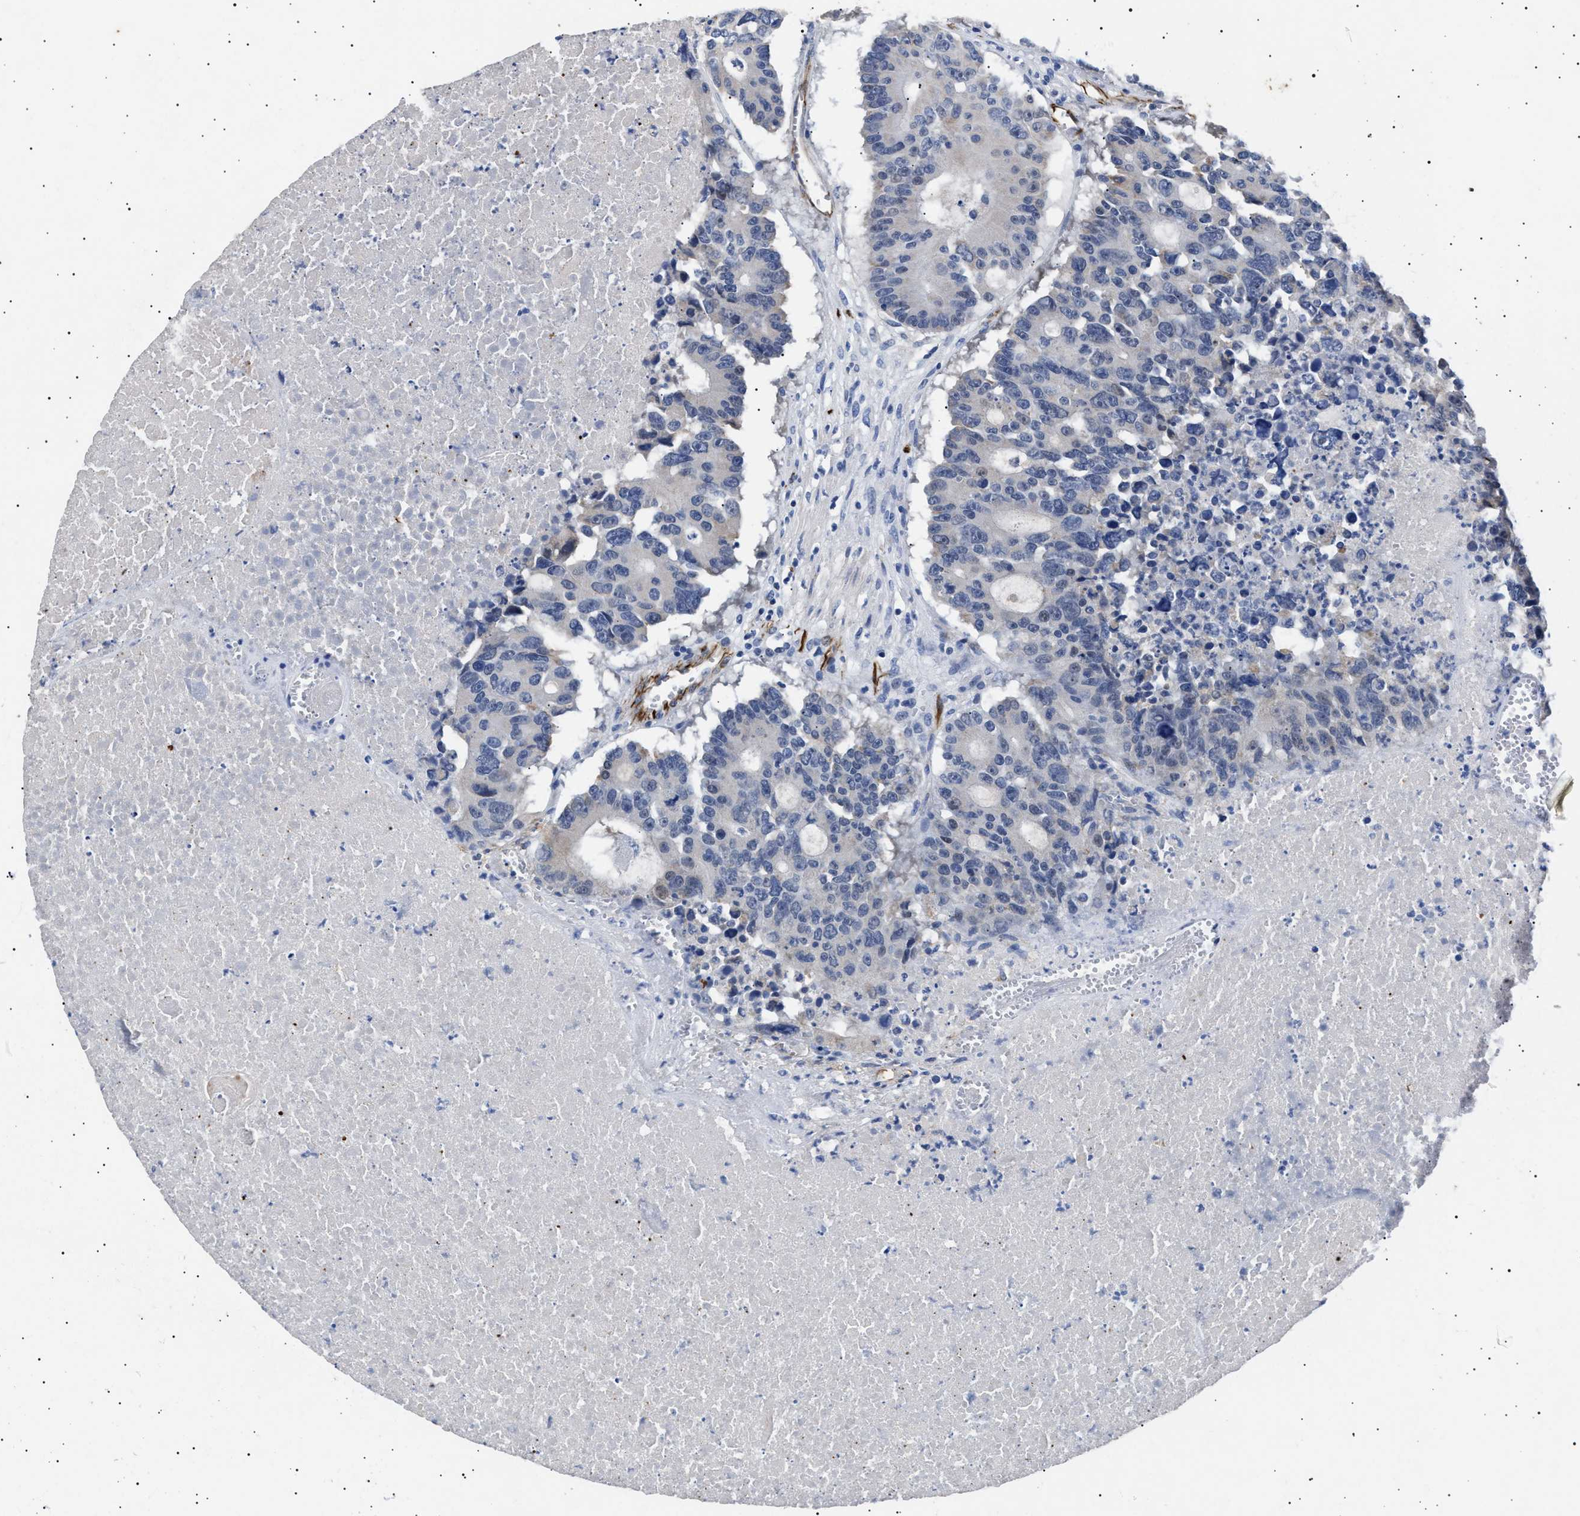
{"staining": {"intensity": "weak", "quantity": "<25%", "location": "cytoplasmic/membranous"}, "tissue": "colorectal cancer", "cell_type": "Tumor cells", "image_type": "cancer", "snomed": [{"axis": "morphology", "description": "Adenocarcinoma, NOS"}, {"axis": "topography", "description": "Colon"}], "caption": "Immunohistochemistry photomicrograph of human colorectal cancer (adenocarcinoma) stained for a protein (brown), which displays no expression in tumor cells.", "gene": "OLFML2A", "patient": {"sex": "male", "age": 87}}